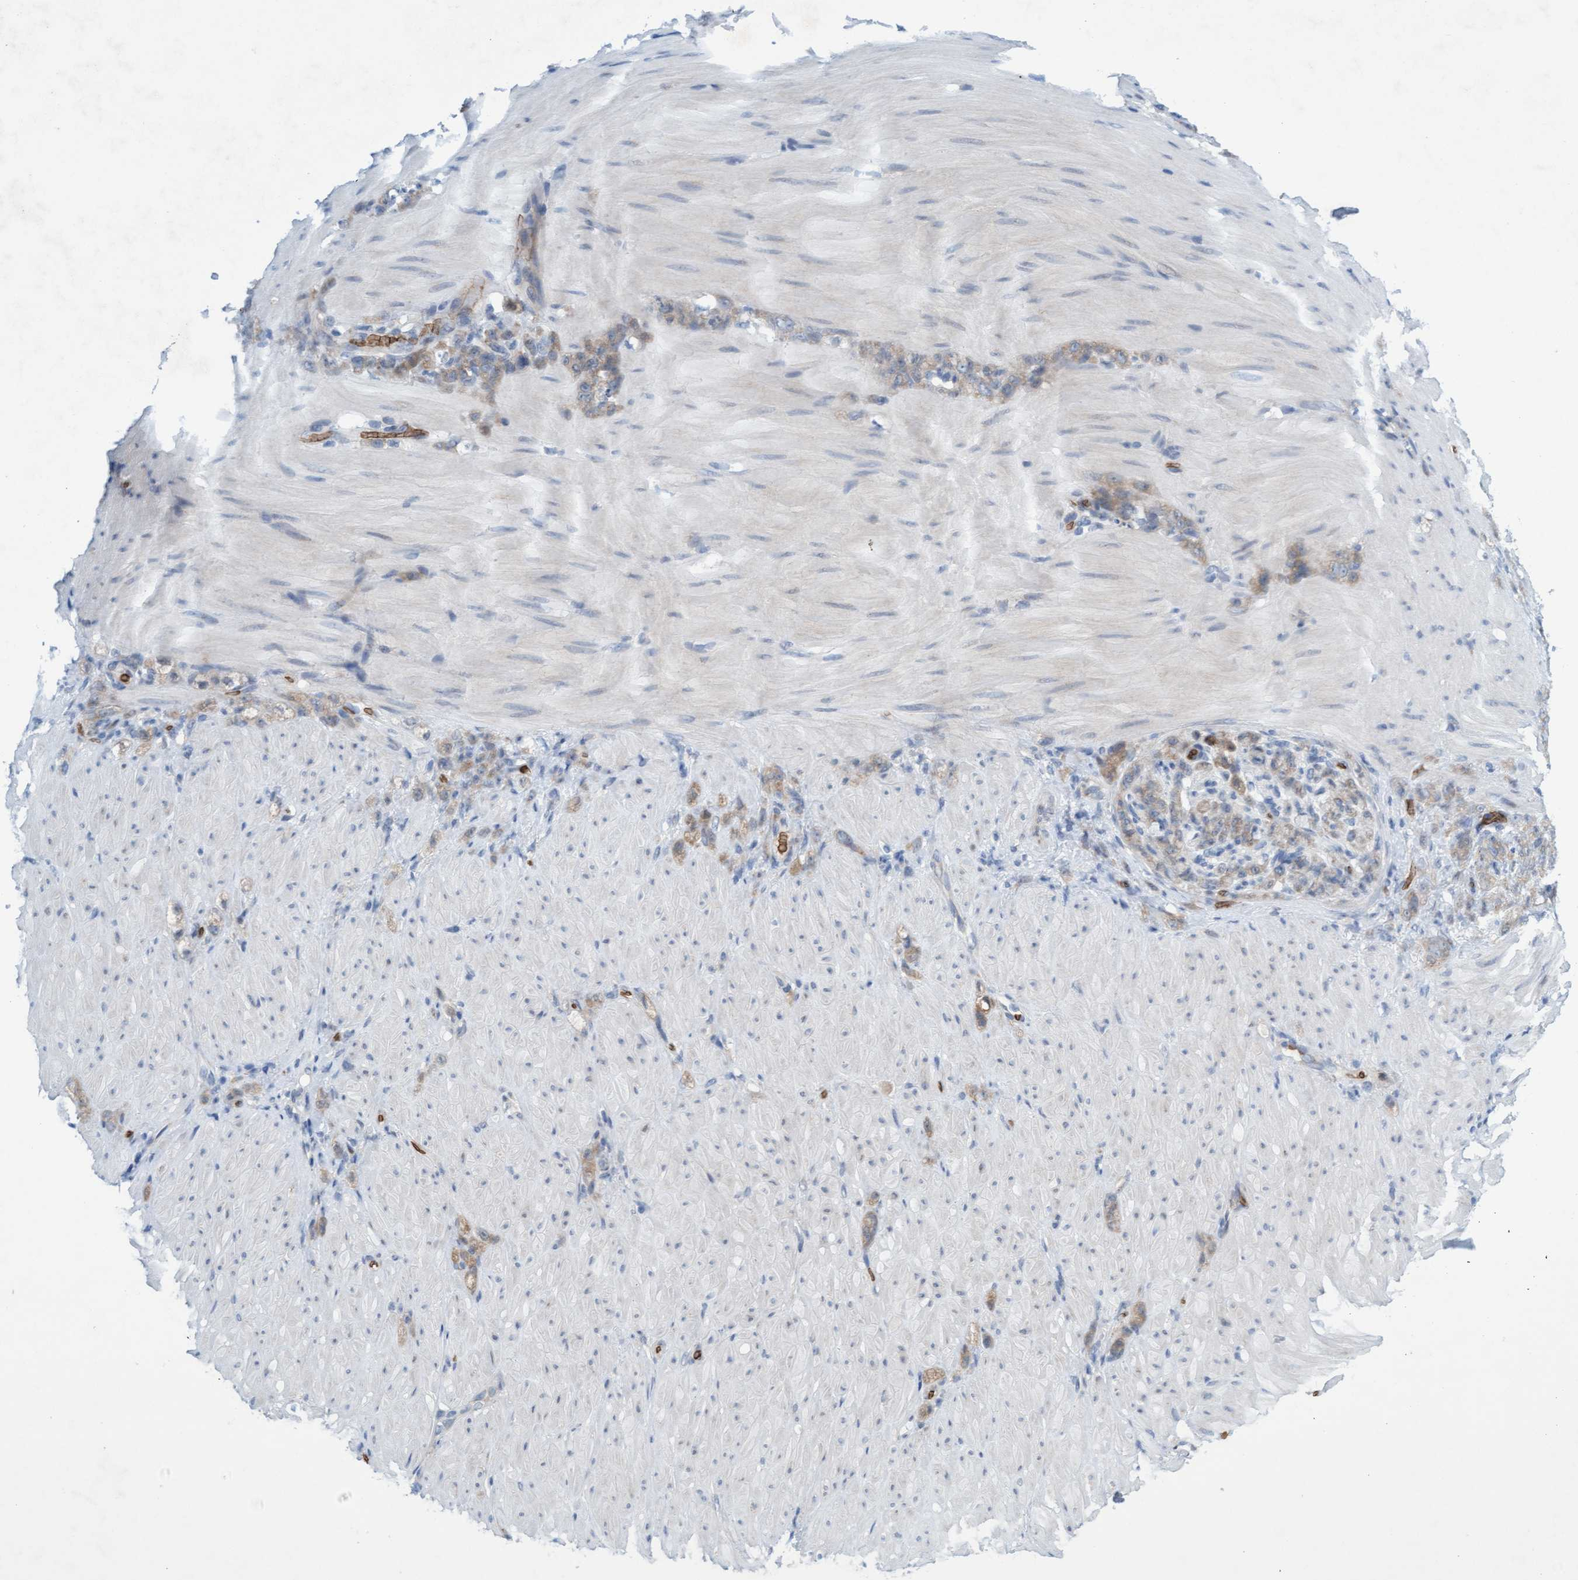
{"staining": {"intensity": "weak", "quantity": "<25%", "location": "cytoplasmic/membranous"}, "tissue": "stomach cancer", "cell_type": "Tumor cells", "image_type": "cancer", "snomed": [{"axis": "morphology", "description": "Normal tissue, NOS"}, {"axis": "morphology", "description": "Adenocarcinoma, NOS"}, {"axis": "topography", "description": "Stomach"}], "caption": "IHC of adenocarcinoma (stomach) shows no expression in tumor cells.", "gene": "SPEM2", "patient": {"sex": "male", "age": 82}}